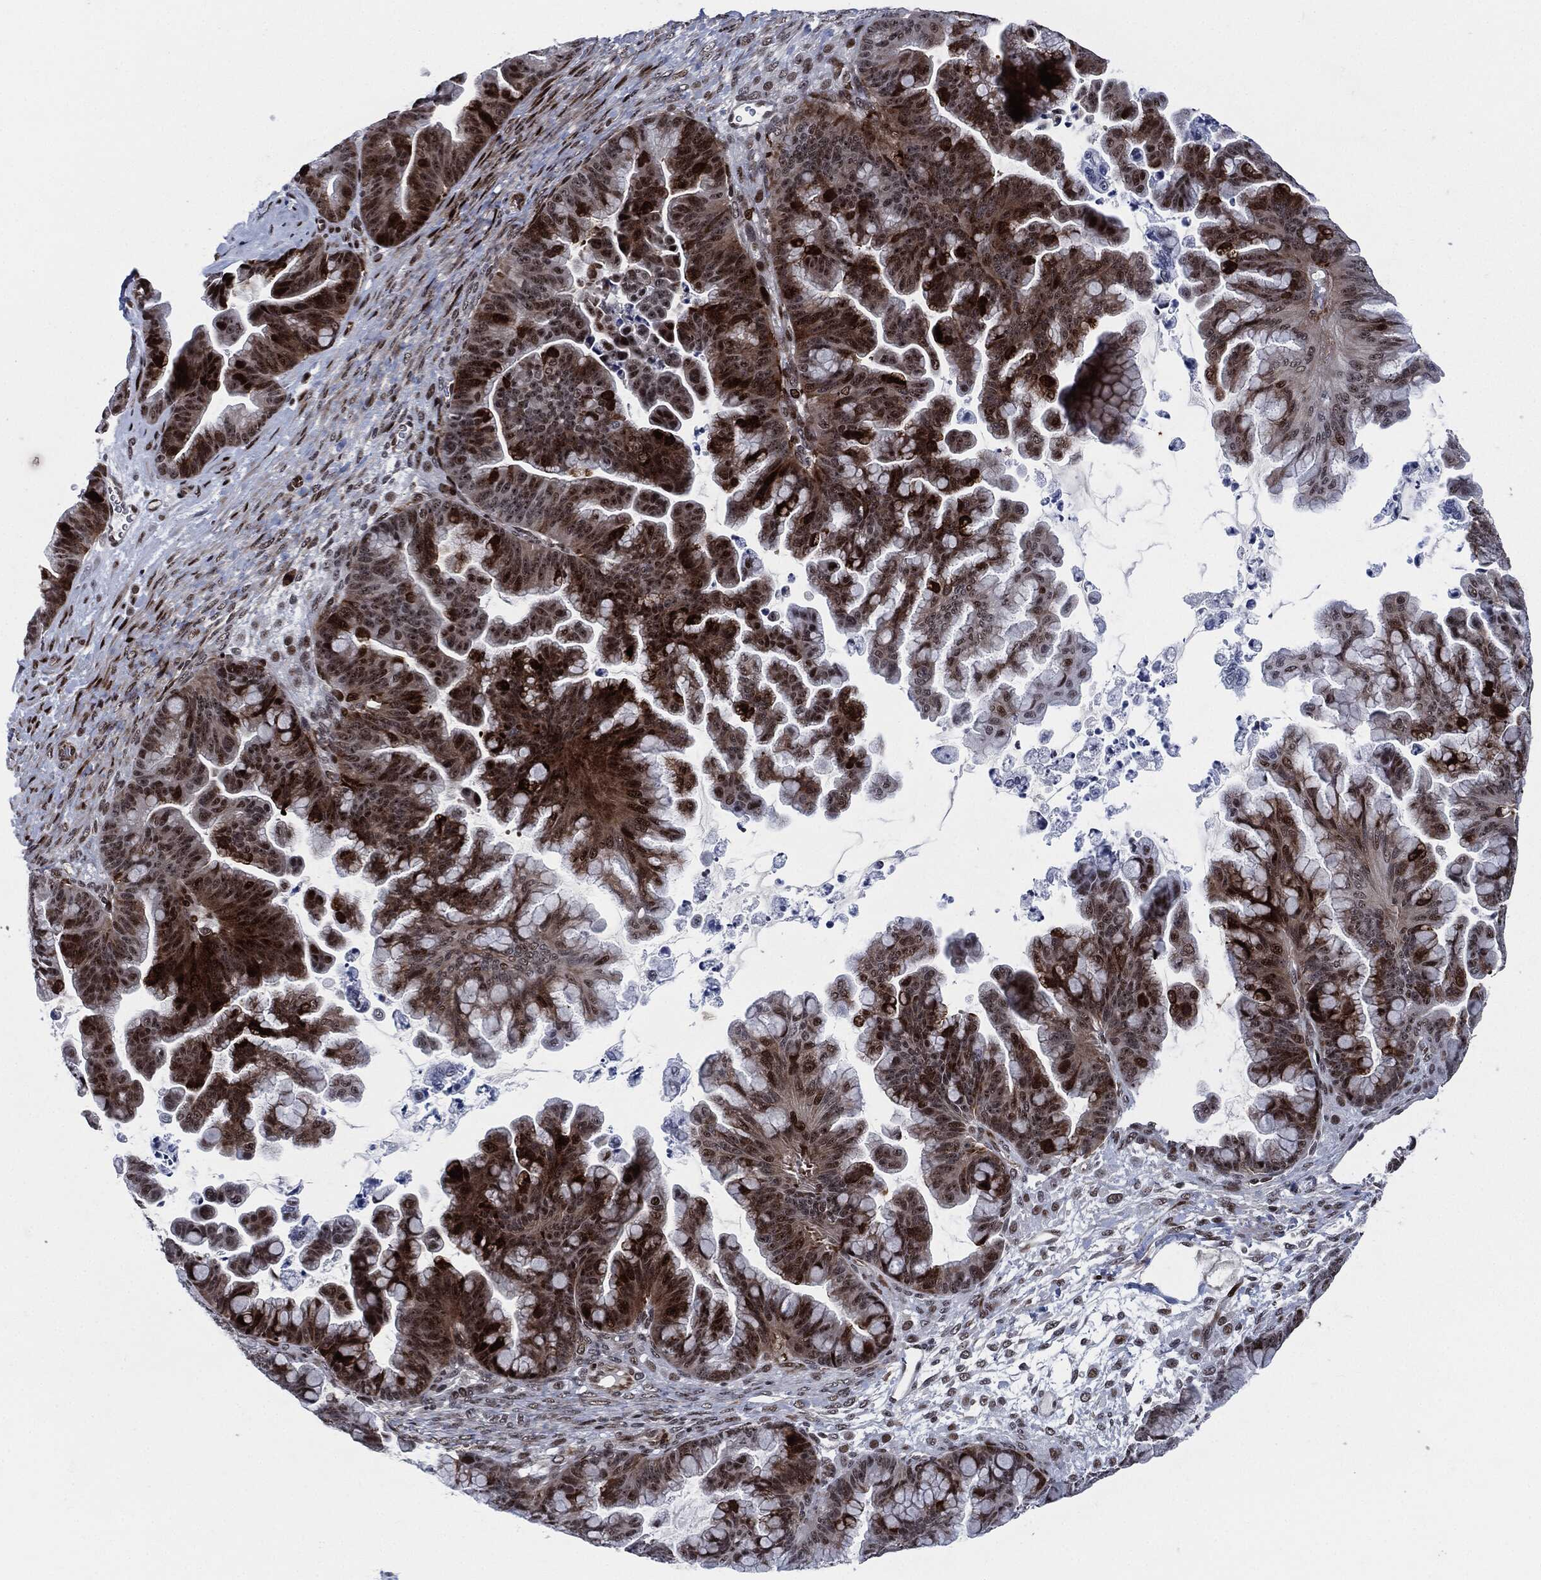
{"staining": {"intensity": "strong", "quantity": "25%-75%", "location": "cytoplasmic/membranous,nuclear"}, "tissue": "ovarian cancer", "cell_type": "Tumor cells", "image_type": "cancer", "snomed": [{"axis": "morphology", "description": "Cystadenocarcinoma, mucinous, NOS"}, {"axis": "topography", "description": "Ovary"}], "caption": "High-magnification brightfield microscopy of ovarian cancer stained with DAB (3,3'-diaminobenzidine) (brown) and counterstained with hematoxylin (blue). tumor cells exhibit strong cytoplasmic/membranous and nuclear expression is appreciated in approximately25%-75% of cells. (Brightfield microscopy of DAB IHC at high magnification).", "gene": "AKT2", "patient": {"sex": "female", "age": 67}}